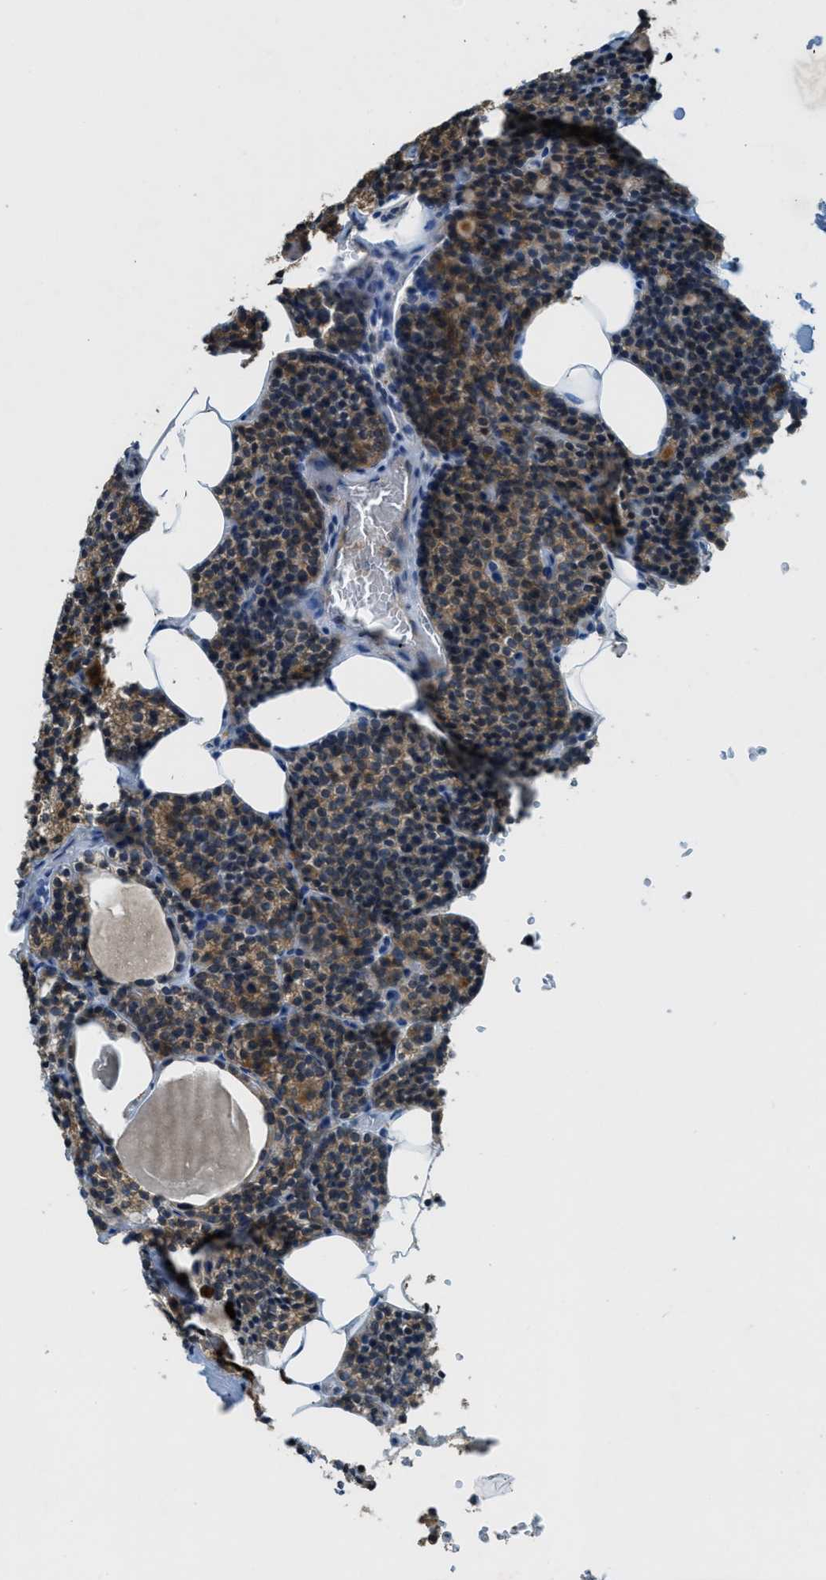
{"staining": {"intensity": "moderate", "quantity": ">75%", "location": "cytoplasmic/membranous"}, "tissue": "parathyroid gland", "cell_type": "Glandular cells", "image_type": "normal", "snomed": [{"axis": "morphology", "description": "Normal tissue, NOS"}, {"axis": "morphology", "description": "Adenoma, NOS"}, {"axis": "topography", "description": "Parathyroid gland"}], "caption": "A high-resolution histopathology image shows IHC staining of unremarkable parathyroid gland, which demonstrates moderate cytoplasmic/membranous expression in about >75% of glandular cells.", "gene": "VEZT", "patient": {"sex": "female", "age": 54}}